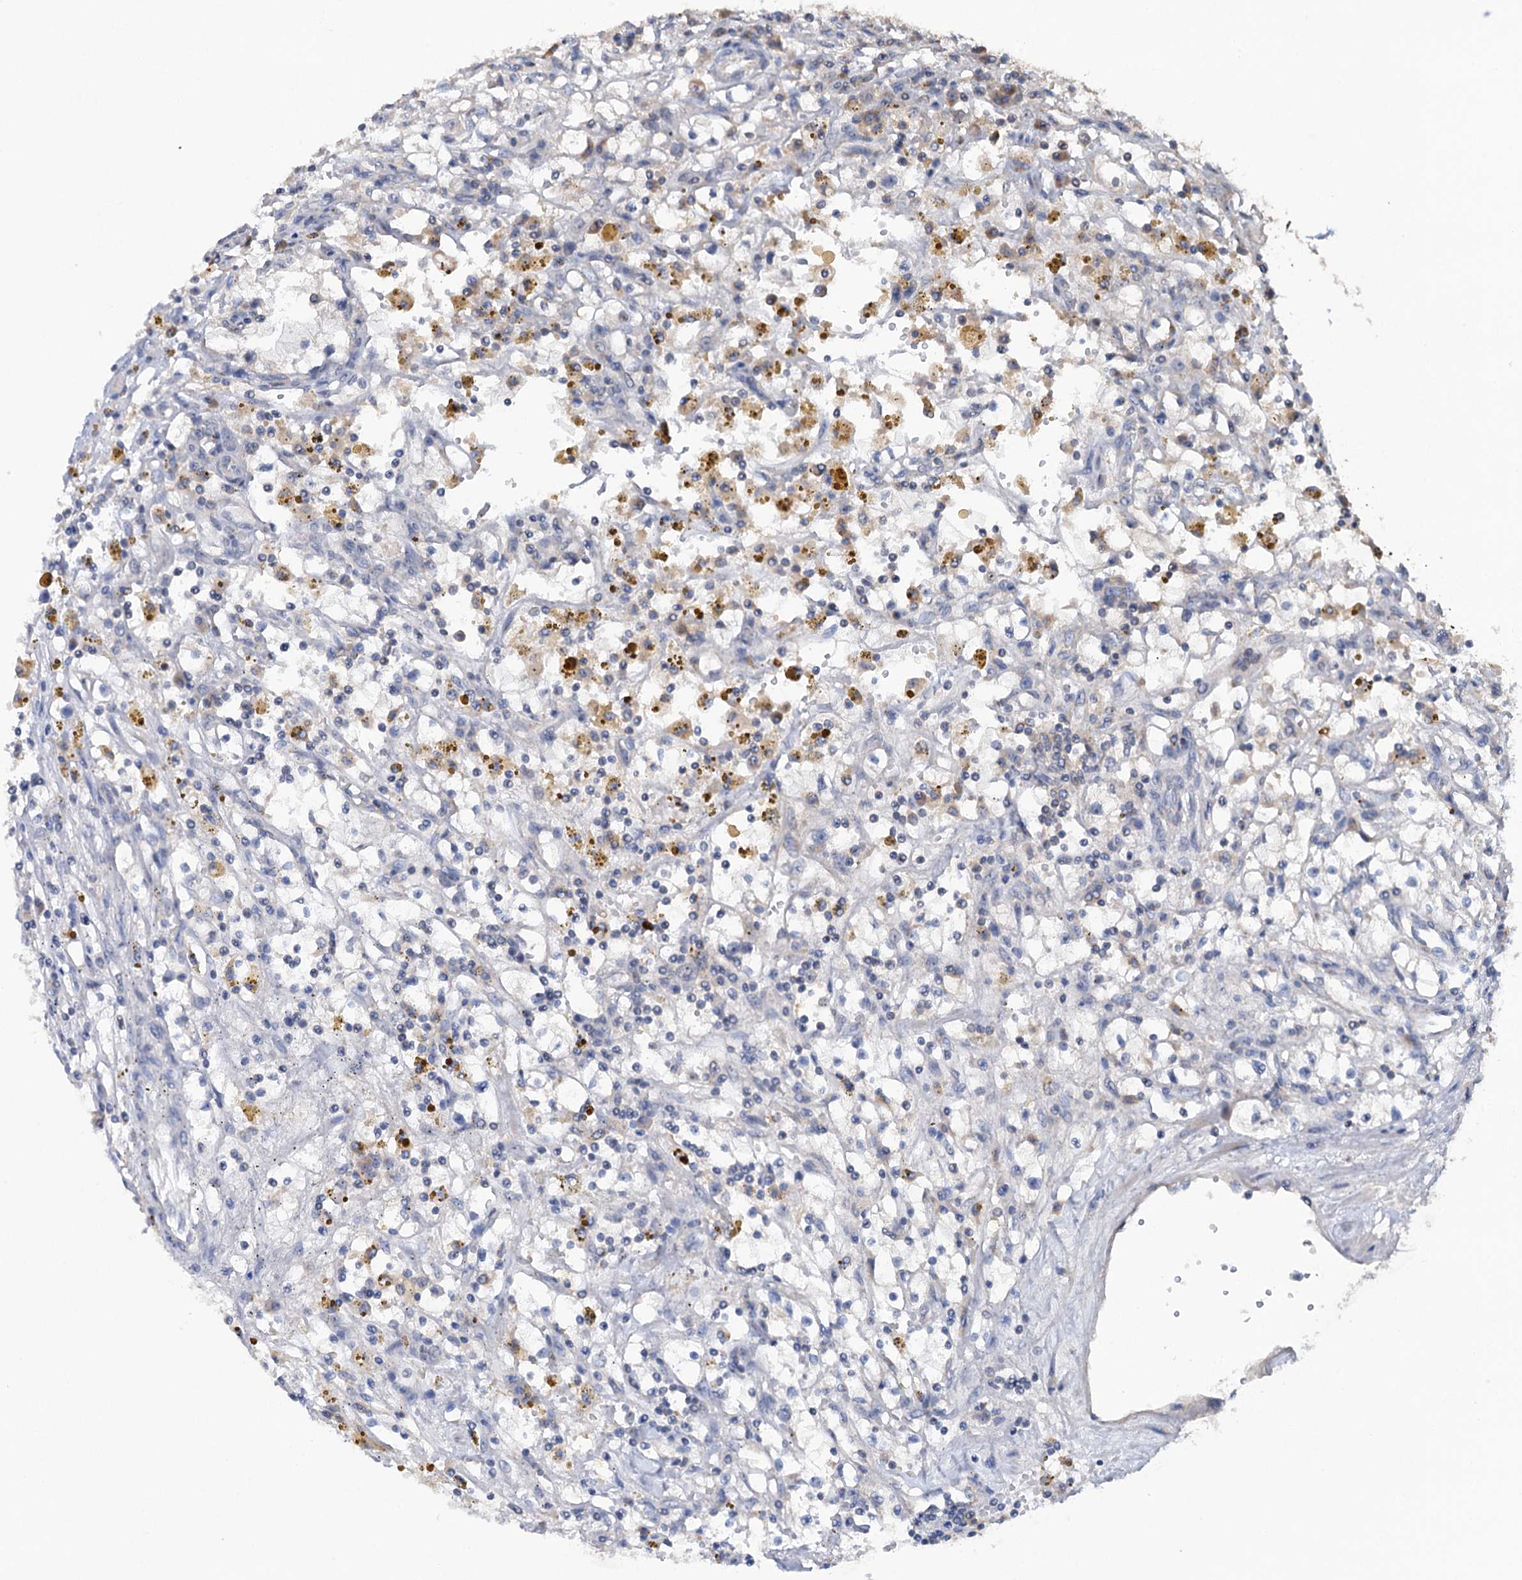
{"staining": {"intensity": "negative", "quantity": "none", "location": "none"}, "tissue": "renal cancer", "cell_type": "Tumor cells", "image_type": "cancer", "snomed": [{"axis": "morphology", "description": "Adenocarcinoma, NOS"}, {"axis": "topography", "description": "Kidney"}], "caption": "A histopathology image of human renal cancer is negative for staining in tumor cells.", "gene": "HTR3B", "patient": {"sex": "male", "age": 56}}